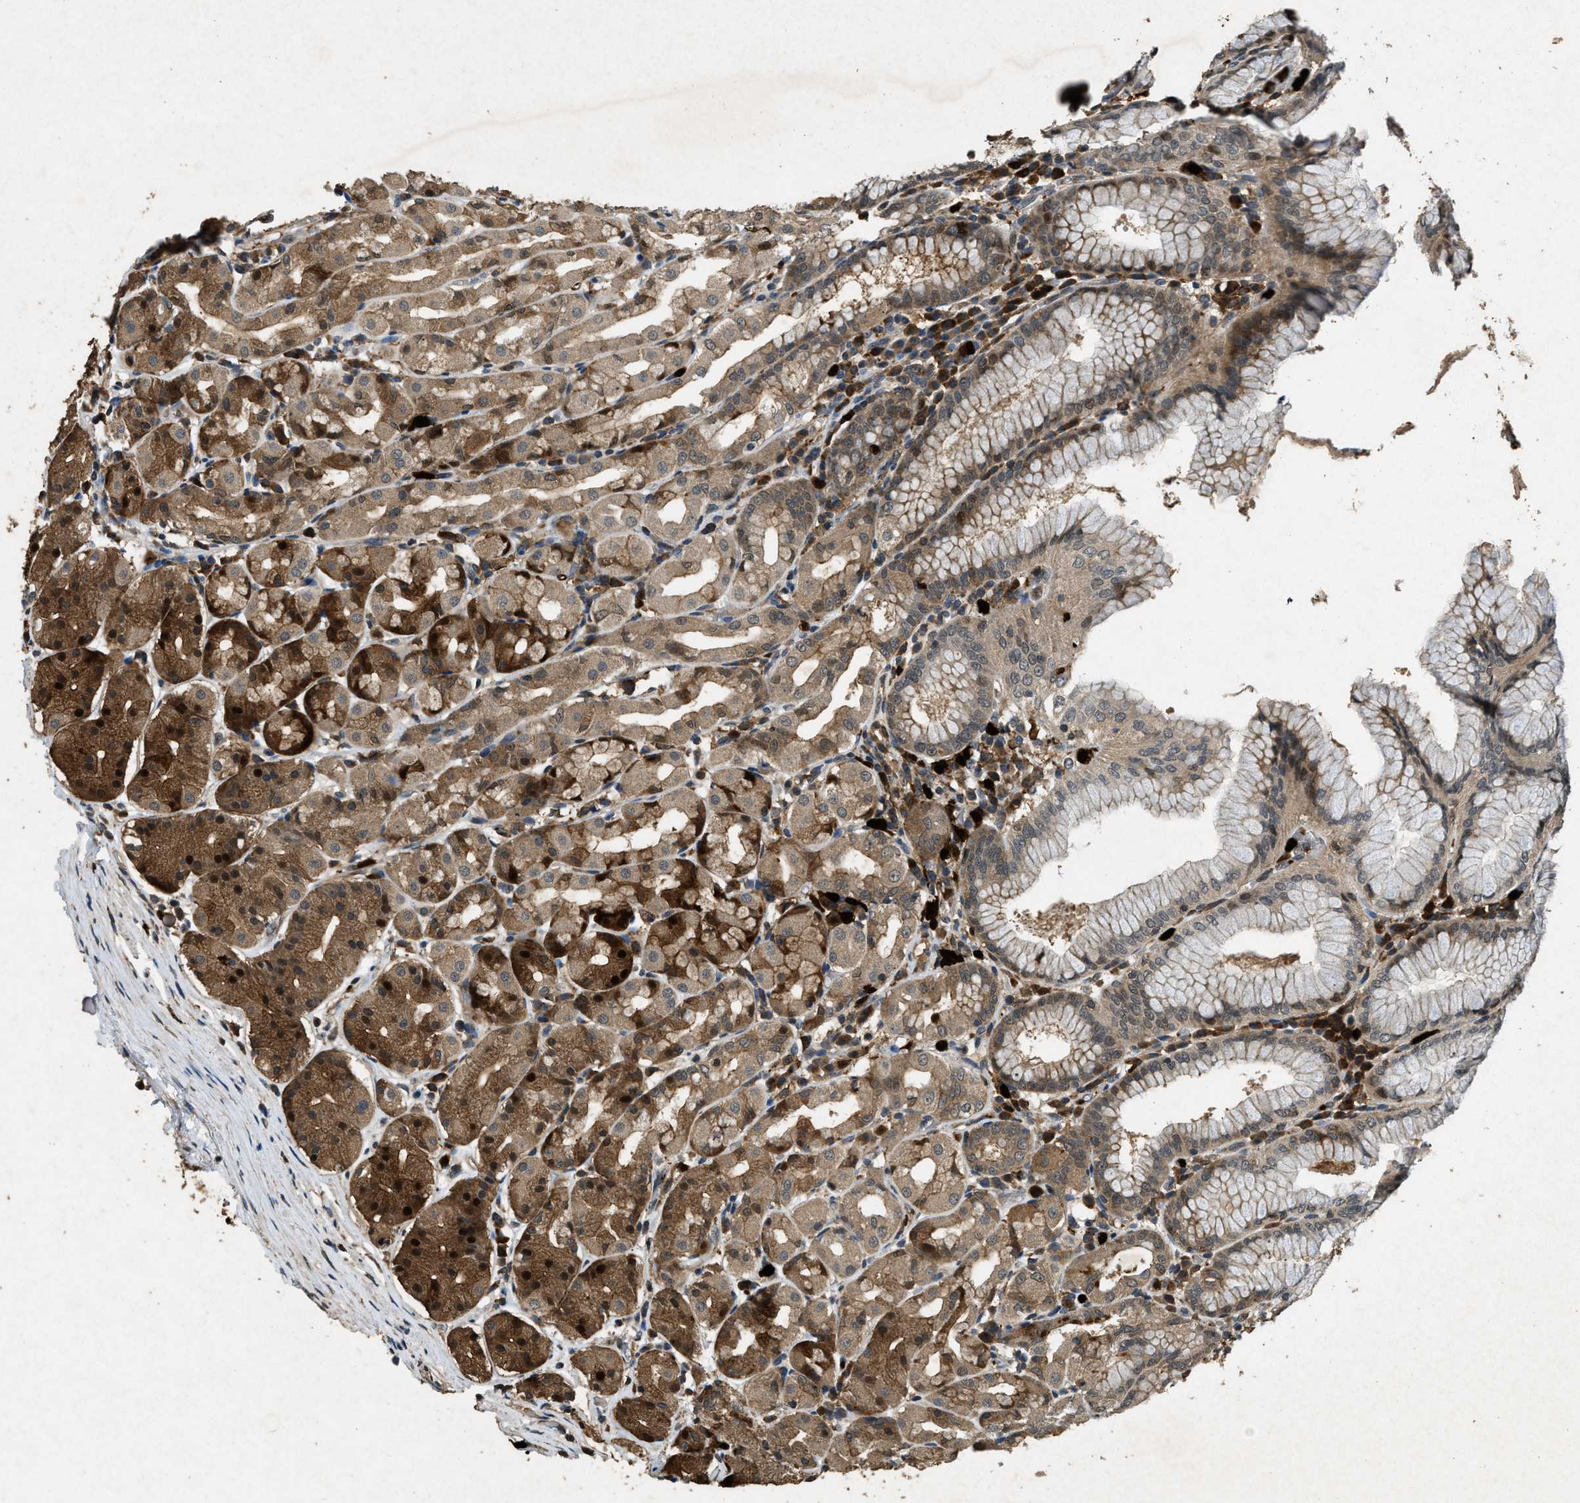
{"staining": {"intensity": "strong", "quantity": ">75%", "location": "cytoplasmic/membranous,nuclear"}, "tissue": "stomach", "cell_type": "Glandular cells", "image_type": "normal", "snomed": [{"axis": "morphology", "description": "Normal tissue, NOS"}, {"axis": "topography", "description": "Stomach"}, {"axis": "topography", "description": "Stomach, lower"}], "caption": "An image of human stomach stained for a protein shows strong cytoplasmic/membranous,nuclear brown staining in glandular cells. Nuclei are stained in blue.", "gene": "RNF141", "patient": {"sex": "female", "age": 56}}